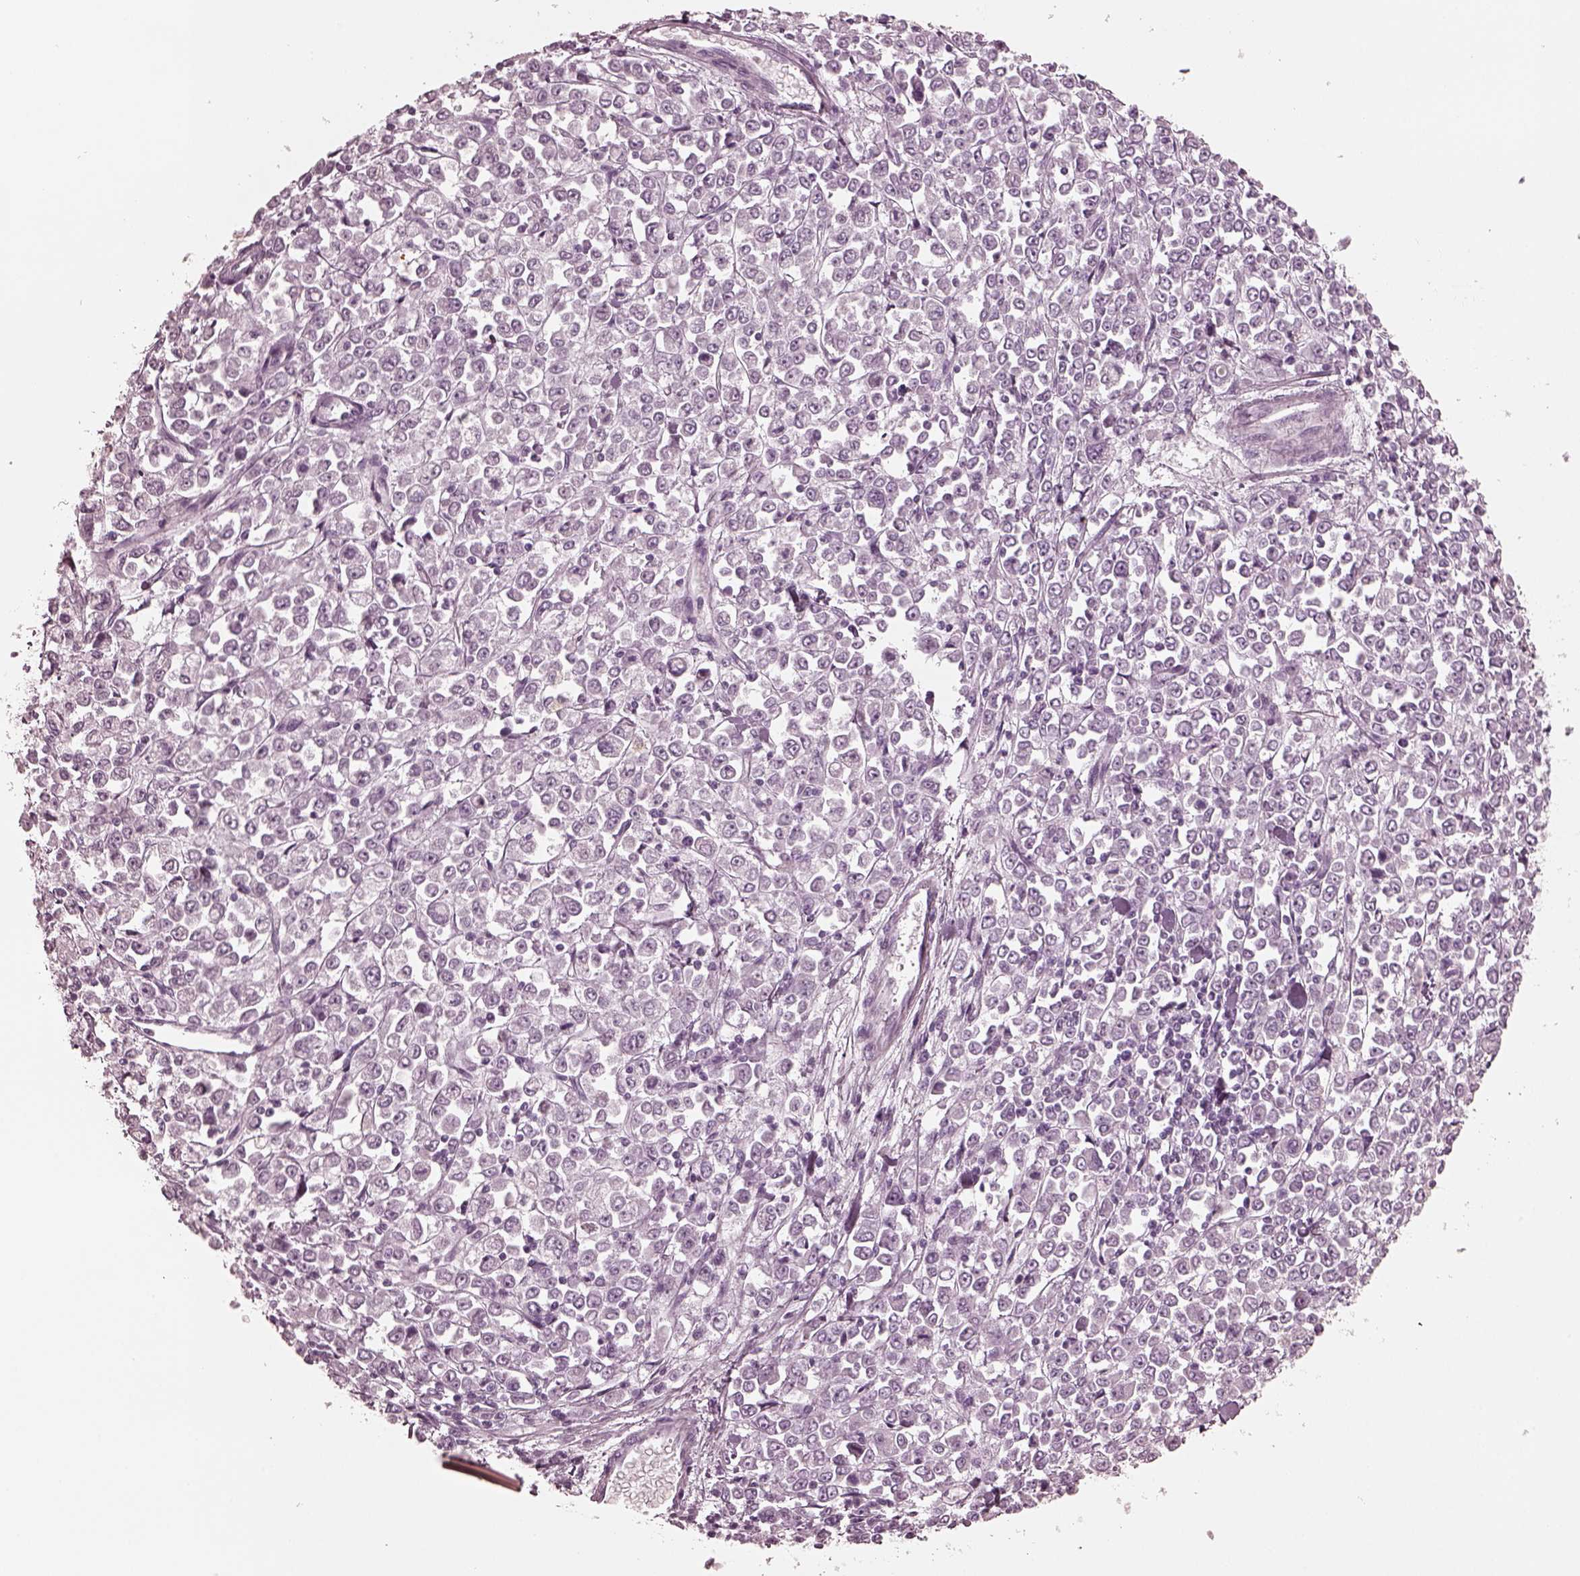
{"staining": {"intensity": "negative", "quantity": "none", "location": "none"}, "tissue": "stomach cancer", "cell_type": "Tumor cells", "image_type": "cancer", "snomed": [{"axis": "morphology", "description": "Adenocarcinoma, NOS"}, {"axis": "topography", "description": "Stomach, upper"}], "caption": "This is an IHC histopathology image of stomach adenocarcinoma. There is no expression in tumor cells.", "gene": "GRM6", "patient": {"sex": "male", "age": 70}}